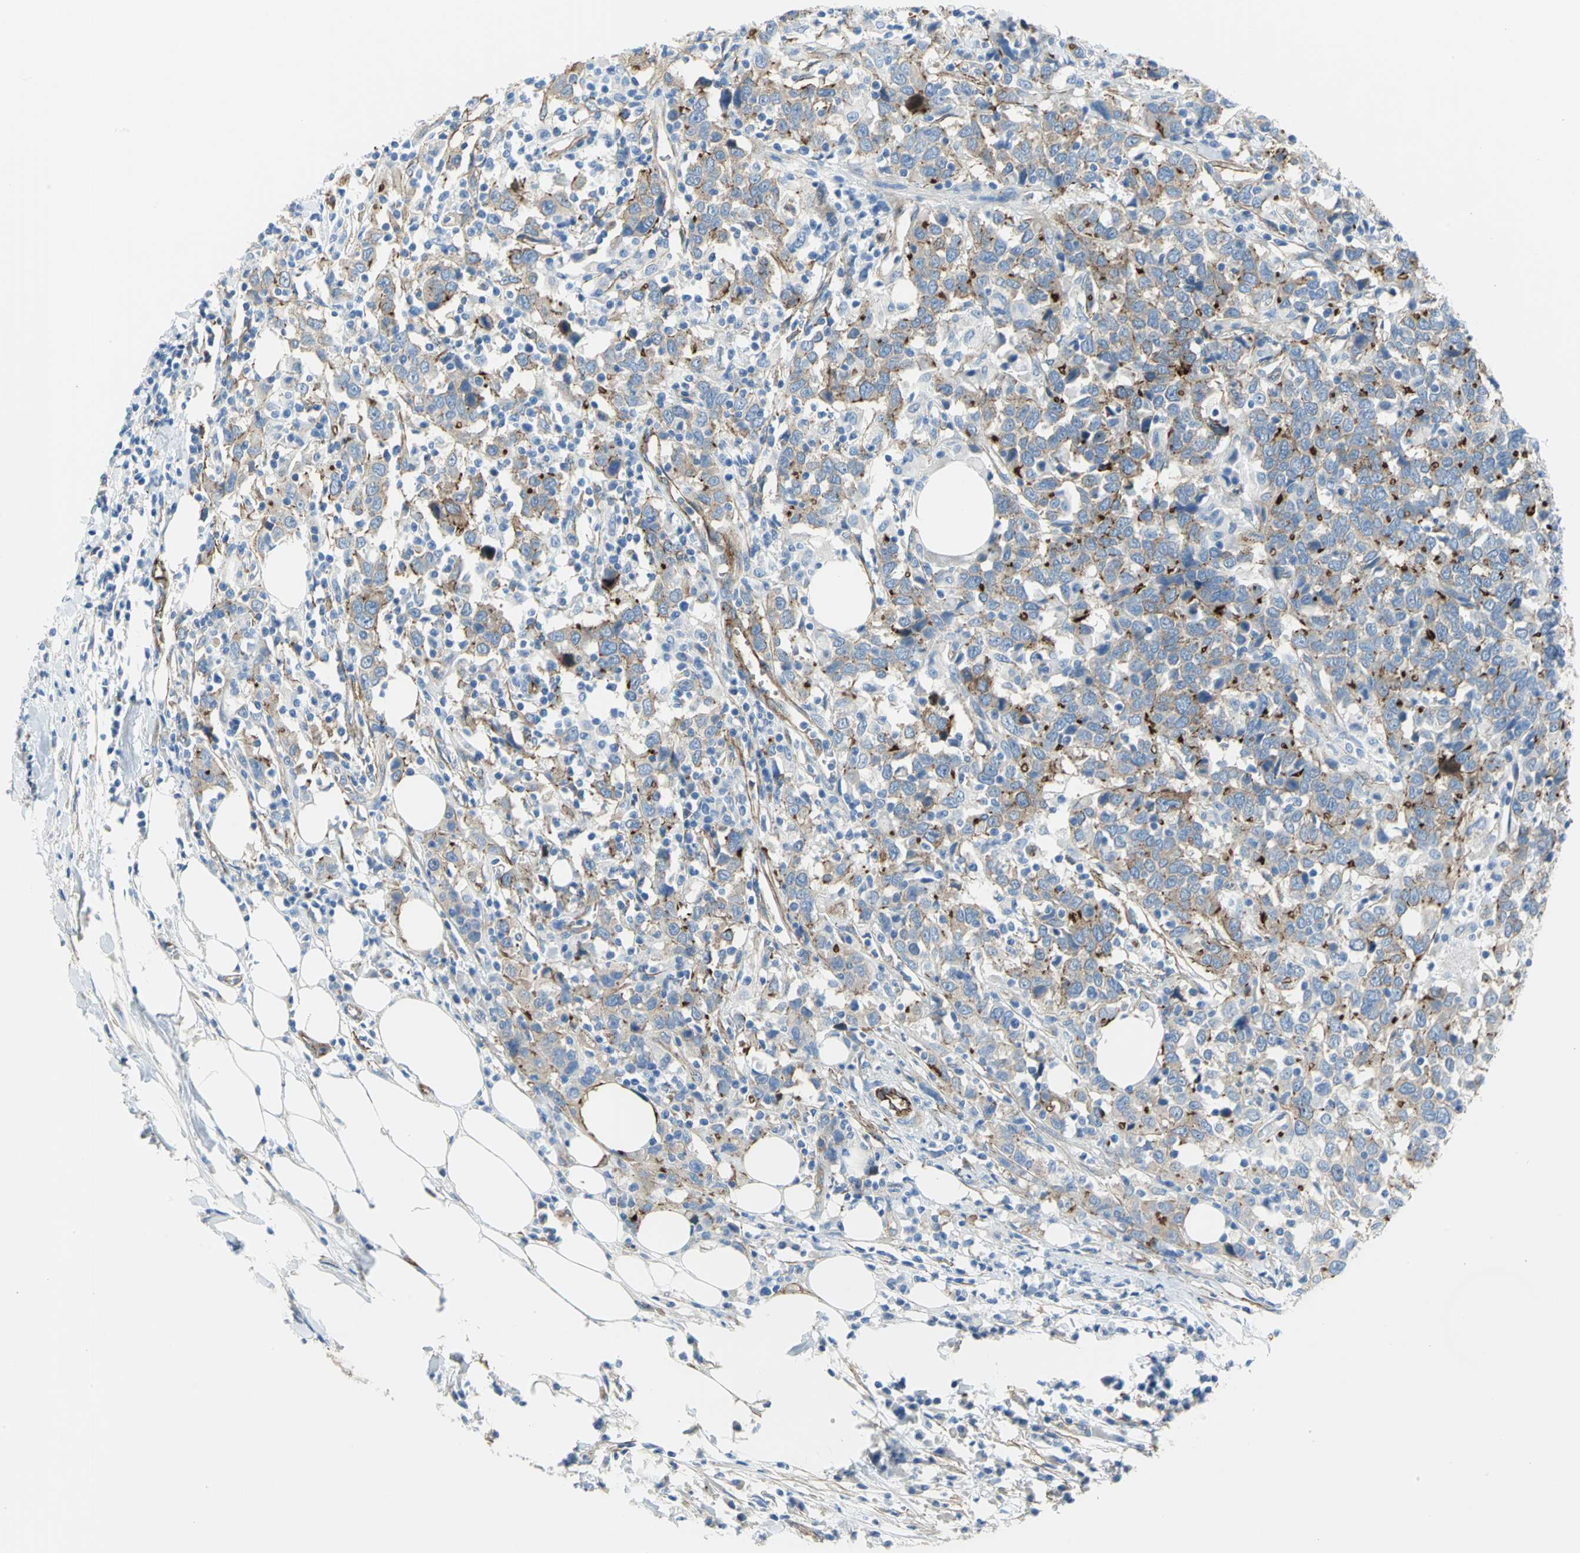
{"staining": {"intensity": "moderate", "quantity": ">75%", "location": "cytoplasmic/membranous"}, "tissue": "urothelial cancer", "cell_type": "Tumor cells", "image_type": "cancer", "snomed": [{"axis": "morphology", "description": "Urothelial carcinoma, High grade"}, {"axis": "topography", "description": "Urinary bladder"}], "caption": "A medium amount of moderate cytoplasmic/membranous expression is seen in about >75% of tumor cells in high-grade urothelial carcinoma tissue.", "gene": "FLNB", "patient": {"sex": "male", "age": 61}}